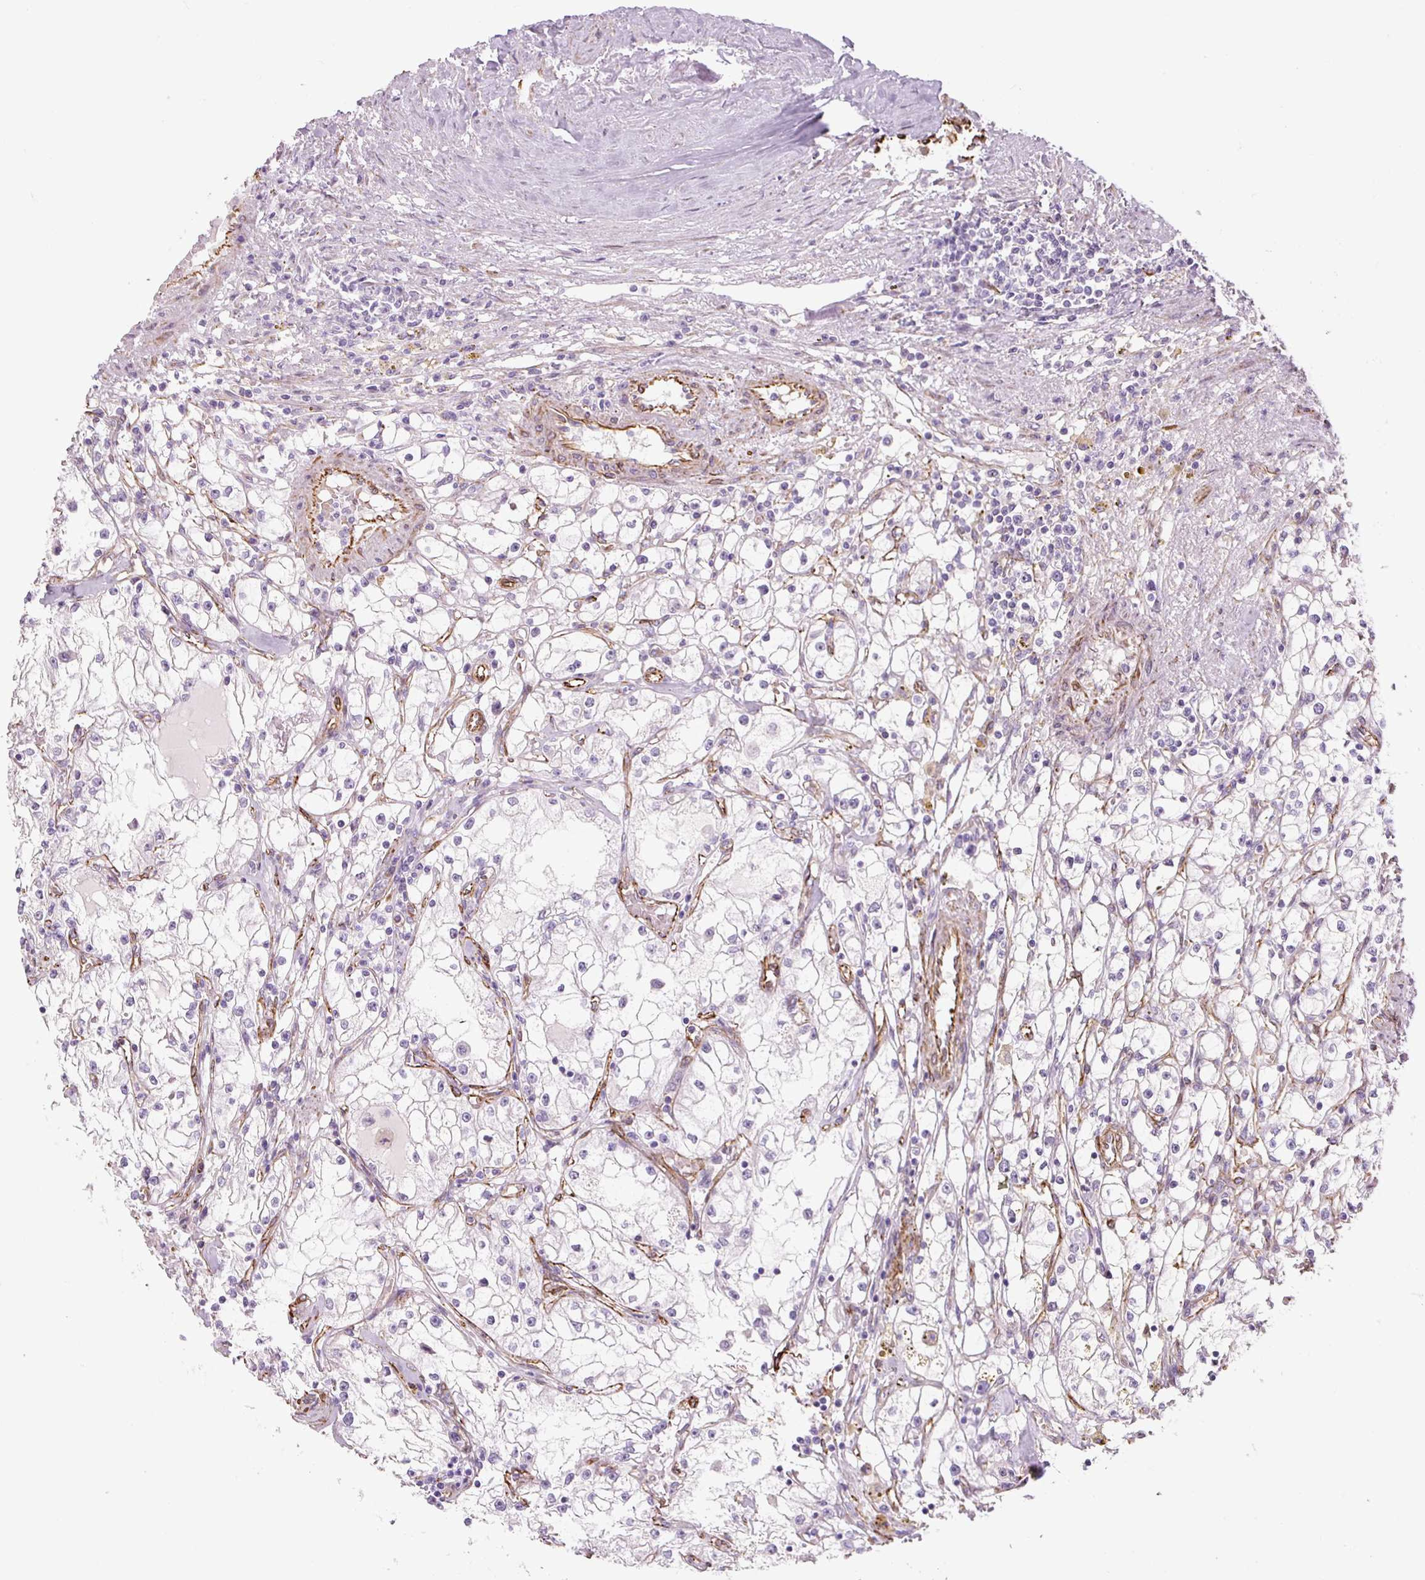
{"staining": {"intensity": "negative", "quantity": "none", "location": "none"}, "tissue": "renal cancer", "cell_type": "Tumor cells", "image_type": "cancer", "snomed": [{"axis": "morphology", "description": "Adenocarcinoma, NOS"}, {"axis": "topography", "description": "Kidney"}], "caption": "Immunohistochemistry histopathology image of neoplastic tissue: human renal cancer stained with DAB (3,3'-diaminobenzidine) shows no significant protein positivity in tumor cells.", "gene": "NES", "patient": {"sex": "male", "age": 56}}